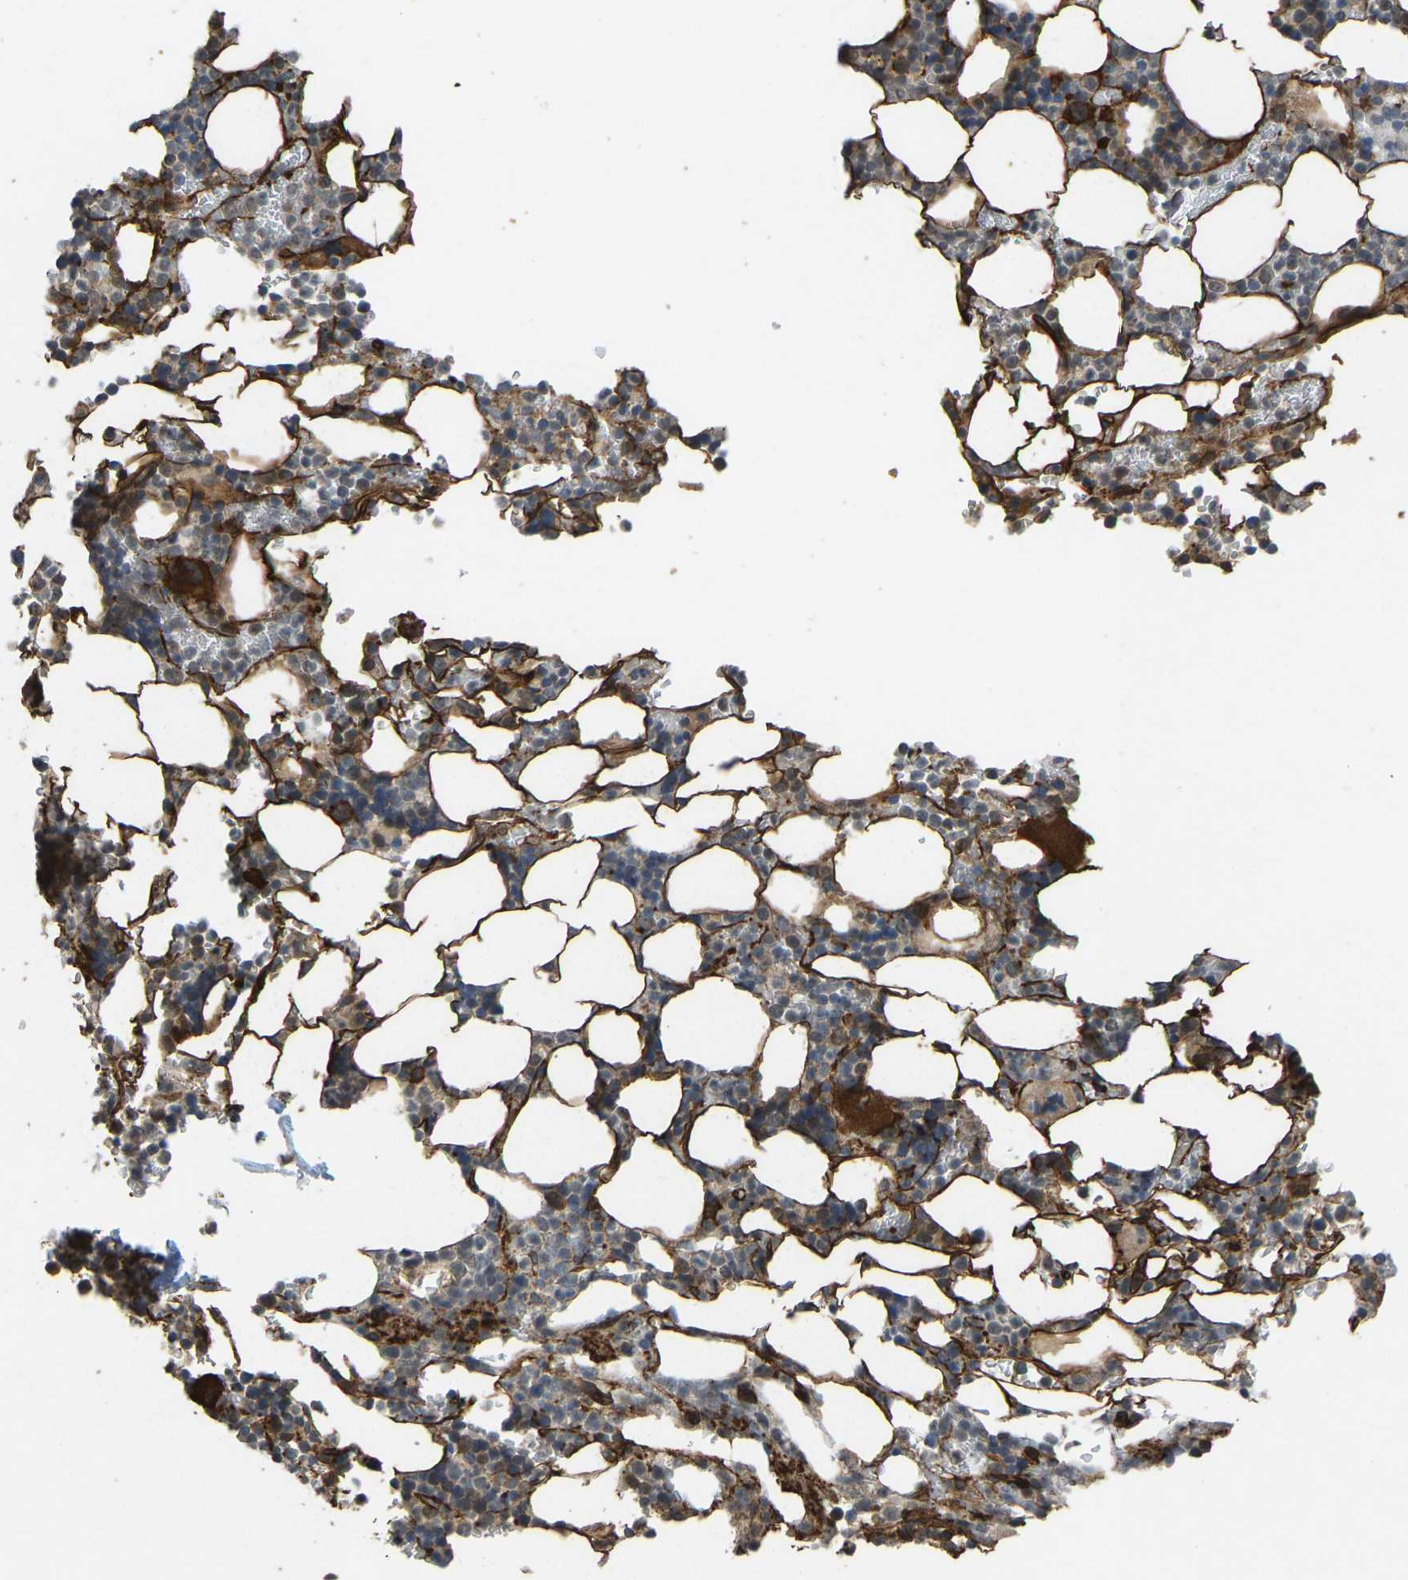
{"staining": {"intensity": "strong", "quantity": "<25%", "location": "cytoplasmic/membranous"}, "tissue": "bone marrow", "cell_type": "Hematopoietic cells", "image_type": "normal", "snomed": [{"axis": "morphology", "description": "Normal tissue, NOS"}, {"axis": "topography", "description": "Bone marrow"}], "caption": "Human bone marrow stained with a brown dye reveals strong cytoplasmic/membranous positive staining in about <25% of hematopoietic cells.", "gene": "NMB", "patient": {"sex": "female", "age": 81}}